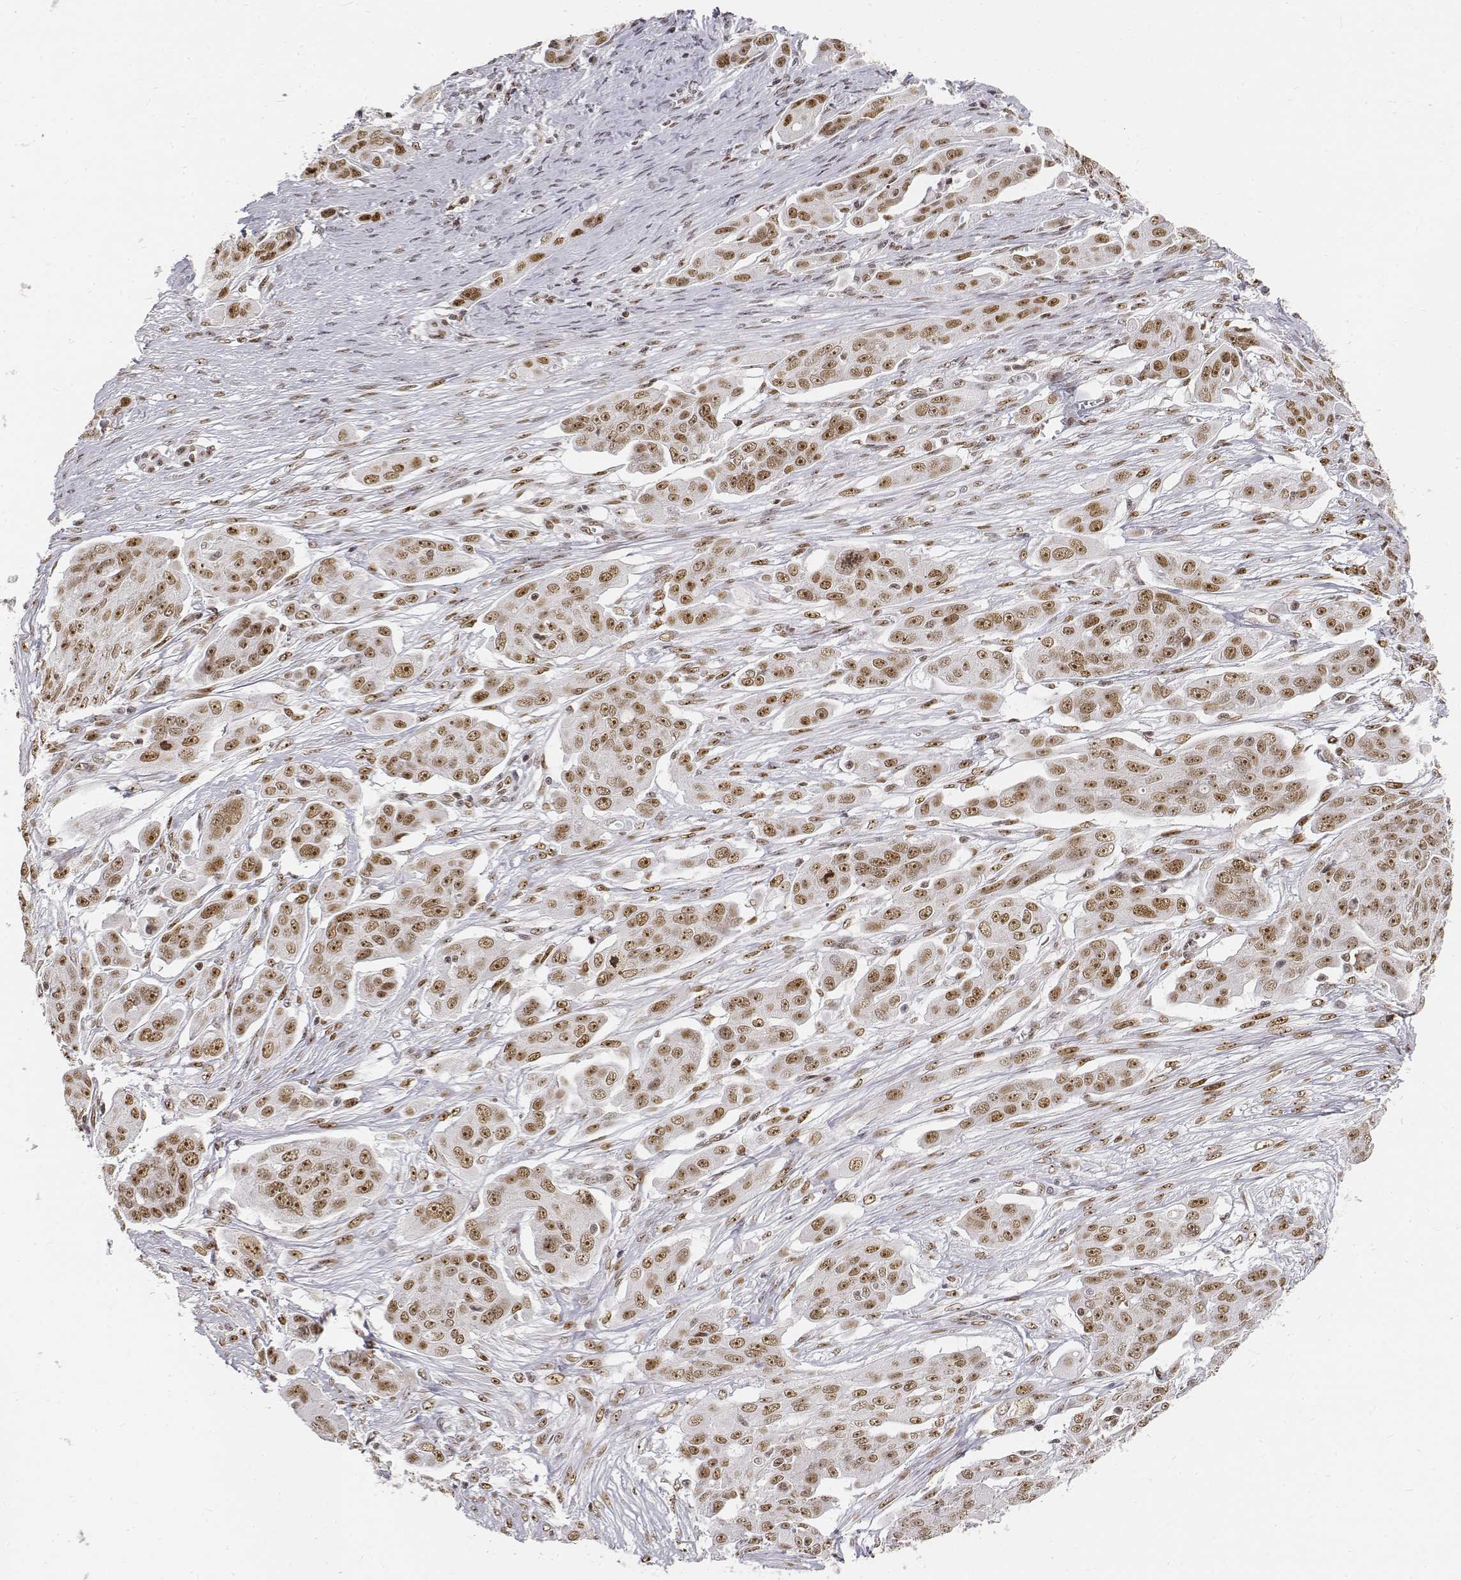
{"staining": {"intensity": "strong", "quantity": "<25%", "location": "nuclear"}, "tissue": "ovarian cancer", "cell_type": "Tumor cells", "image_type": "cancer", "snomed": [{"axis": "morphology", "description": "Carcinoma, endometroid"}, {"axis": "topography", "description": "Ovary"}], "caption": "Brown immunohistochemical staining in ovarian cancer (endometroid carcinoma) shows strong nuclear positivity in about <25% of tumor cells.", "gene": "PHF6", "patient": {"sex": "female", "age": 70}}